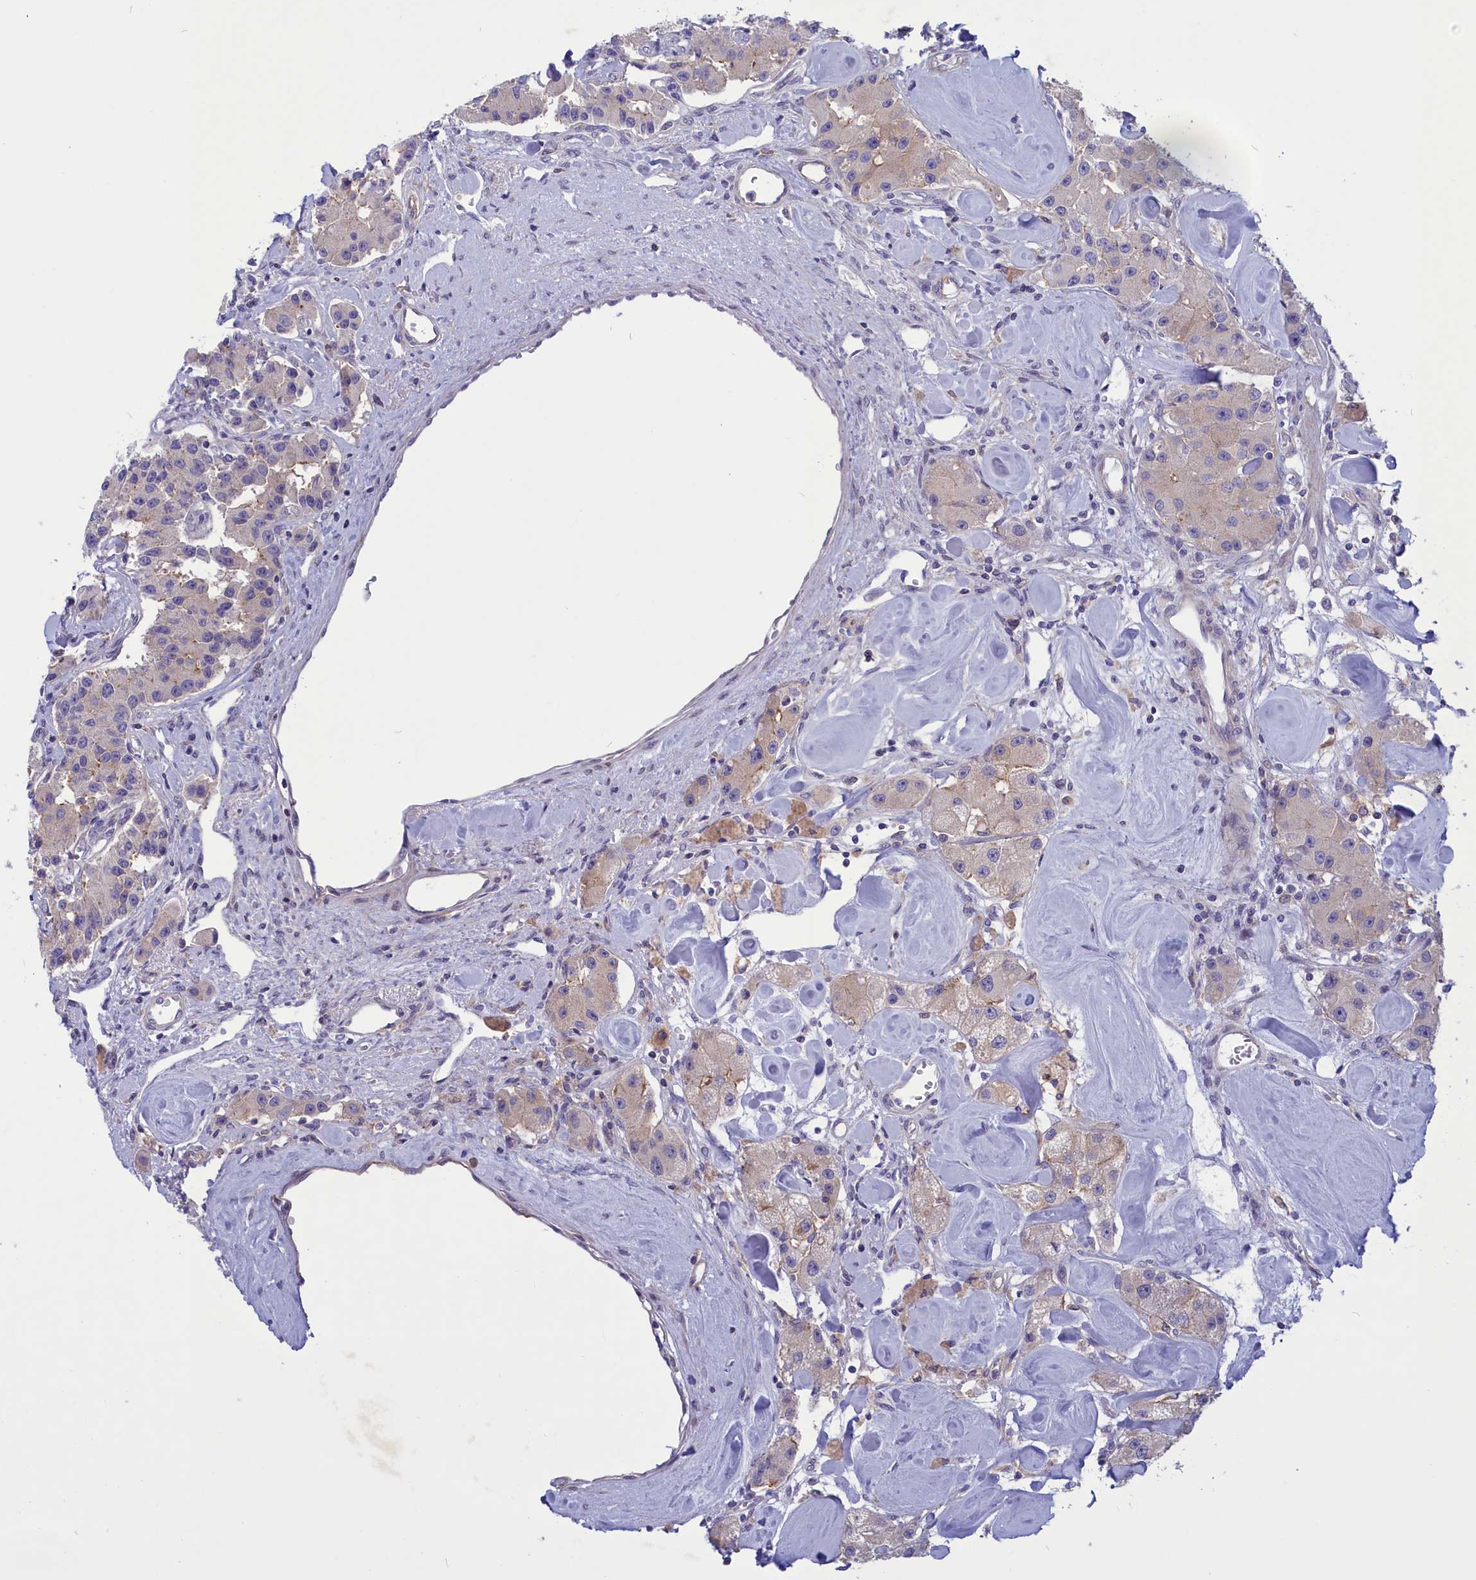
{"staining": {"intensity": "weak", "quantity": "<25%", "location": "cytoplasmic/membranous"}, "tissue": "carcinoid", "cell_type": "Tumor cells", "image_type": "cancer", "snomed": [{"axis": "morphology", "description": "Carcinoid, malignant, NOS"}, {"axis": "topography", "description": "Pancreas"}], "caption": "Tumor cells are negative for protein expression in human malignant carcinoid. (Stains: DAB immunohistochemistry with hematoxylin counter stain, Microscopy: brightfield microscopy at high magnification).", "gene": "CORO2A", "patient": {"sex": "male", "age": 41}}